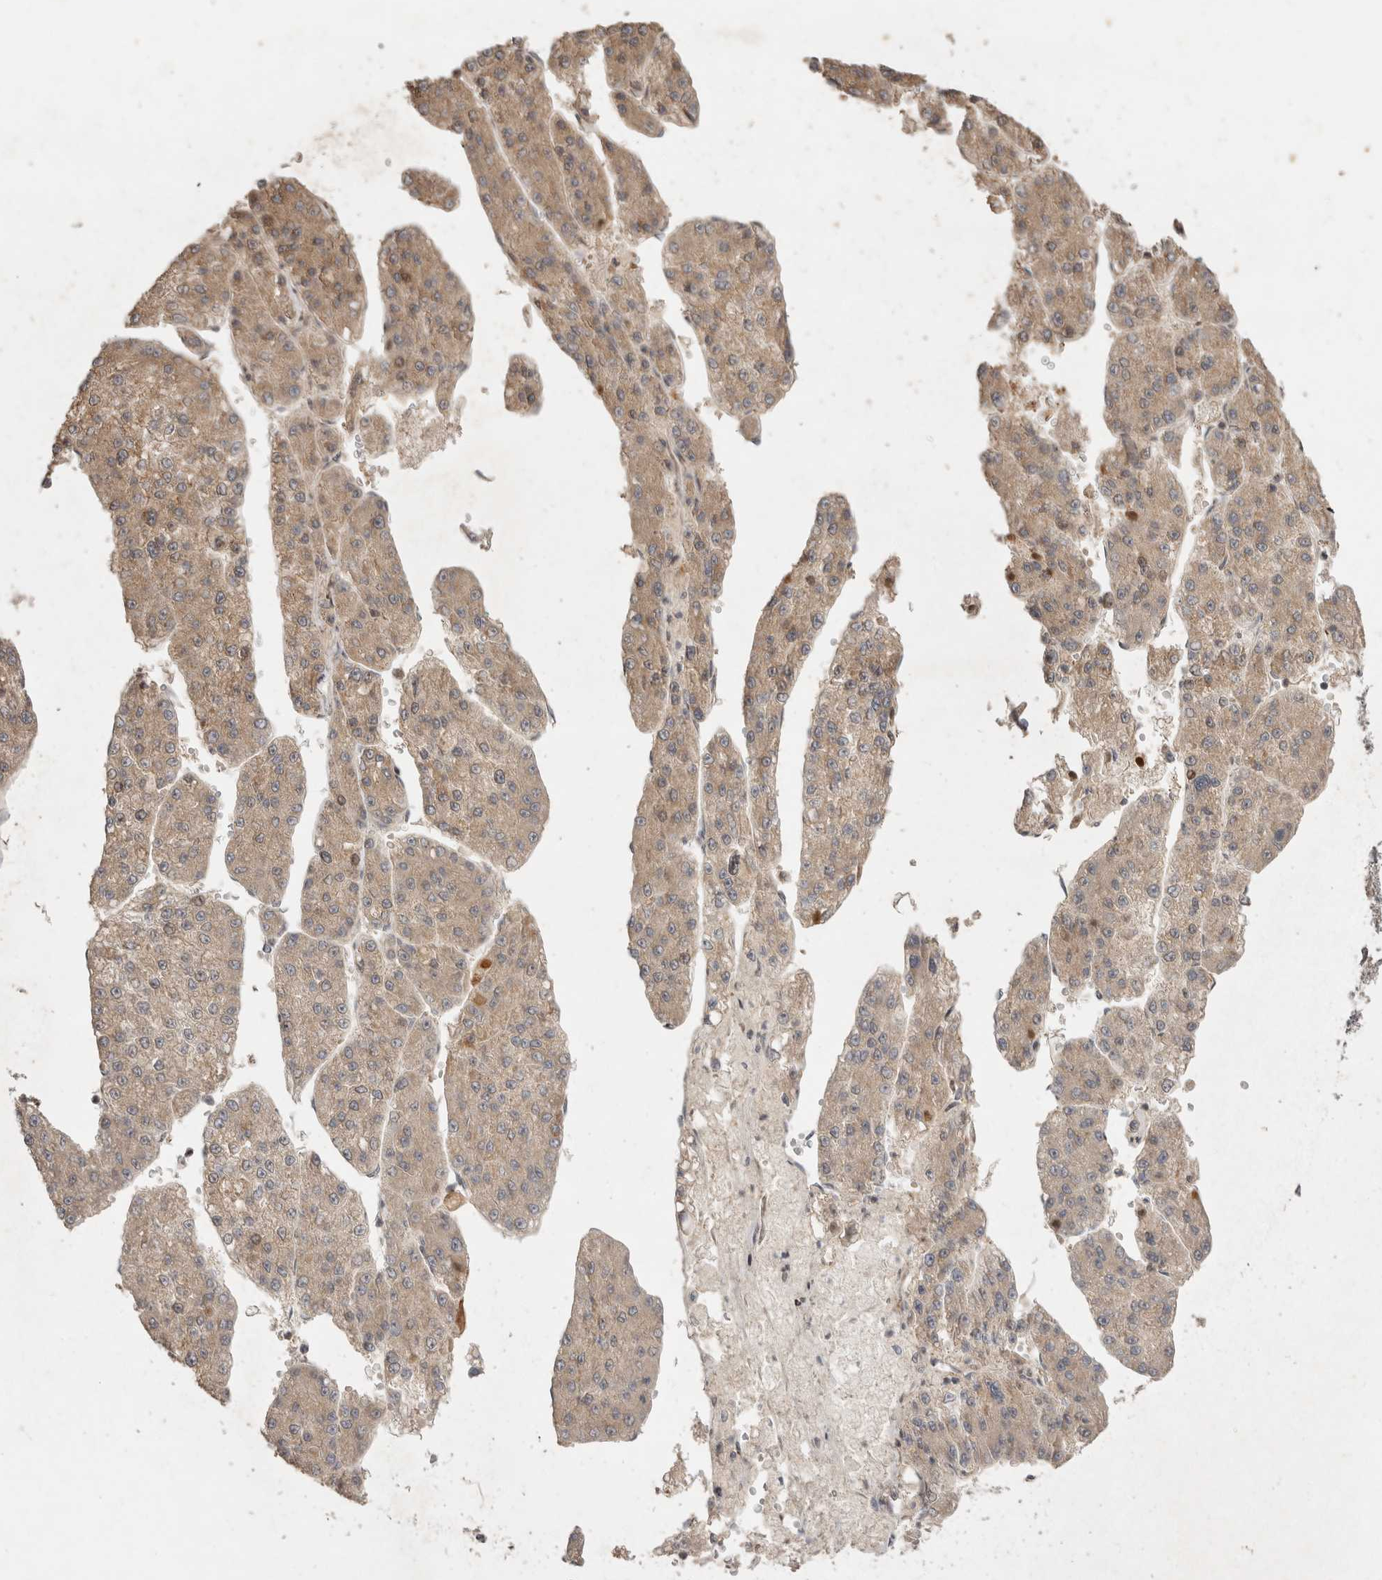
{"staining": {"intensity": "weak", "quantity": ">75%", "location": "cytoplasmic/membranous"}, "tissue": "liver cancer", "cell_type": "Tumor cells", "image_type": "cancer", "snomed": [{"axis": "morphology", "description": "Carcinoma, Hepatocellular, NOS"}, {"axis": "topography", "description": "Liver"}], "caption": "The micrograph demonstrates immunohistochemical staining of liver hepatocellular carcinoma. There is weak cytoplasmic/membranous expression is present in about >75% of tumor cells.", "gene": "EIF2AK1", "patient": {"sex": "female", "age": 73}}